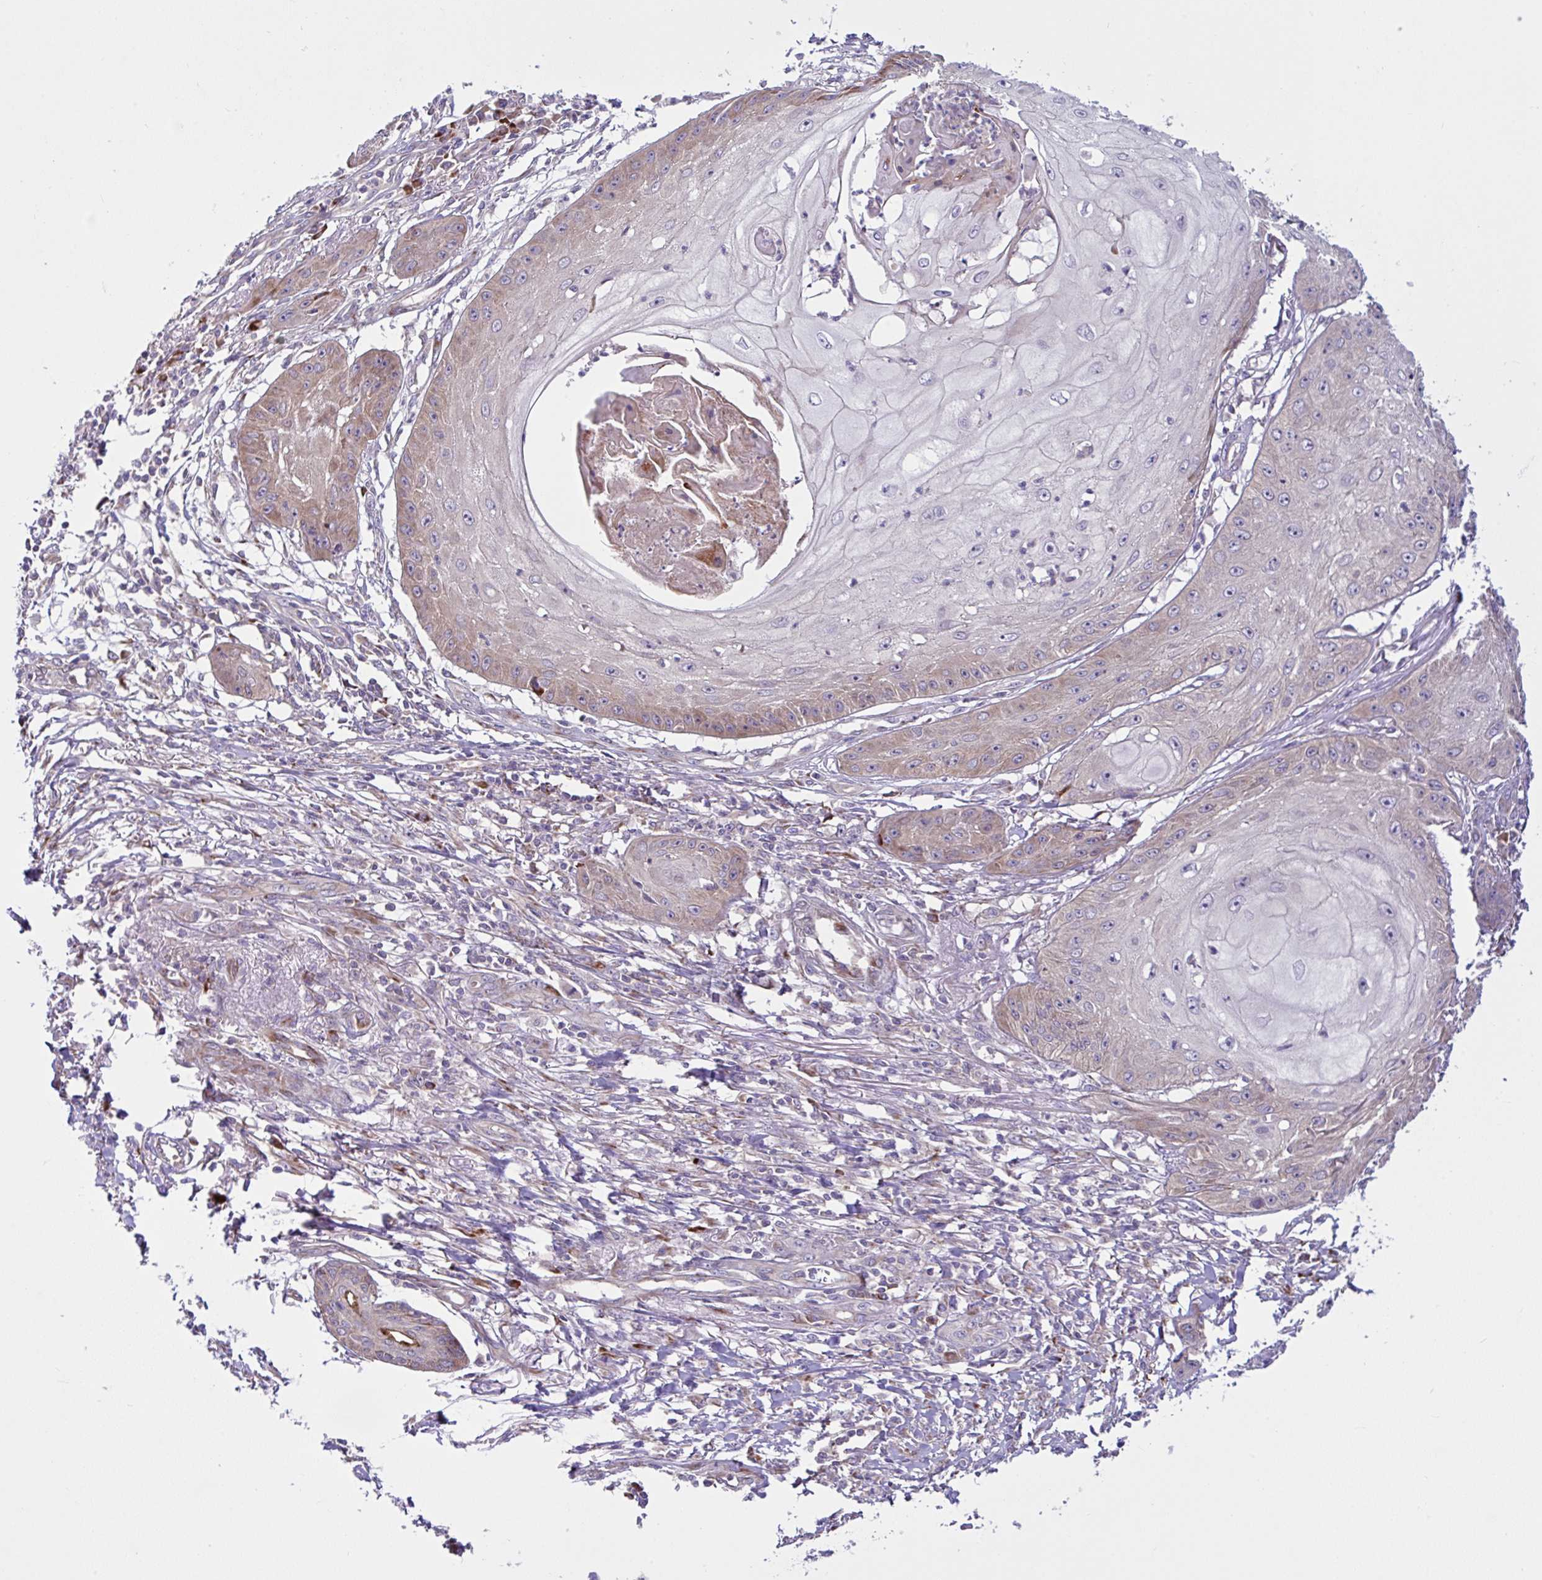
{"staining": {"intensity": "weak", "quantity": "25%-75%", "location": "cytoplasmic/membranous"}, "tissue": "skin cancer", "cell_type": "Tumor cells", "image_type": "cancer", "snomed": [{"axis": "morphology", "description": "Squamous cell carcinoma, NOS"}, {"axis": "topography", "description": "Skin"}], "caption": "A brown stain shows weak cytoplasmic/membranous expression of a protein in skin squamous cell carcinoma tumor cells.", "gene": "NTPCR", "patient": {"sex": "male", "age": 70}}